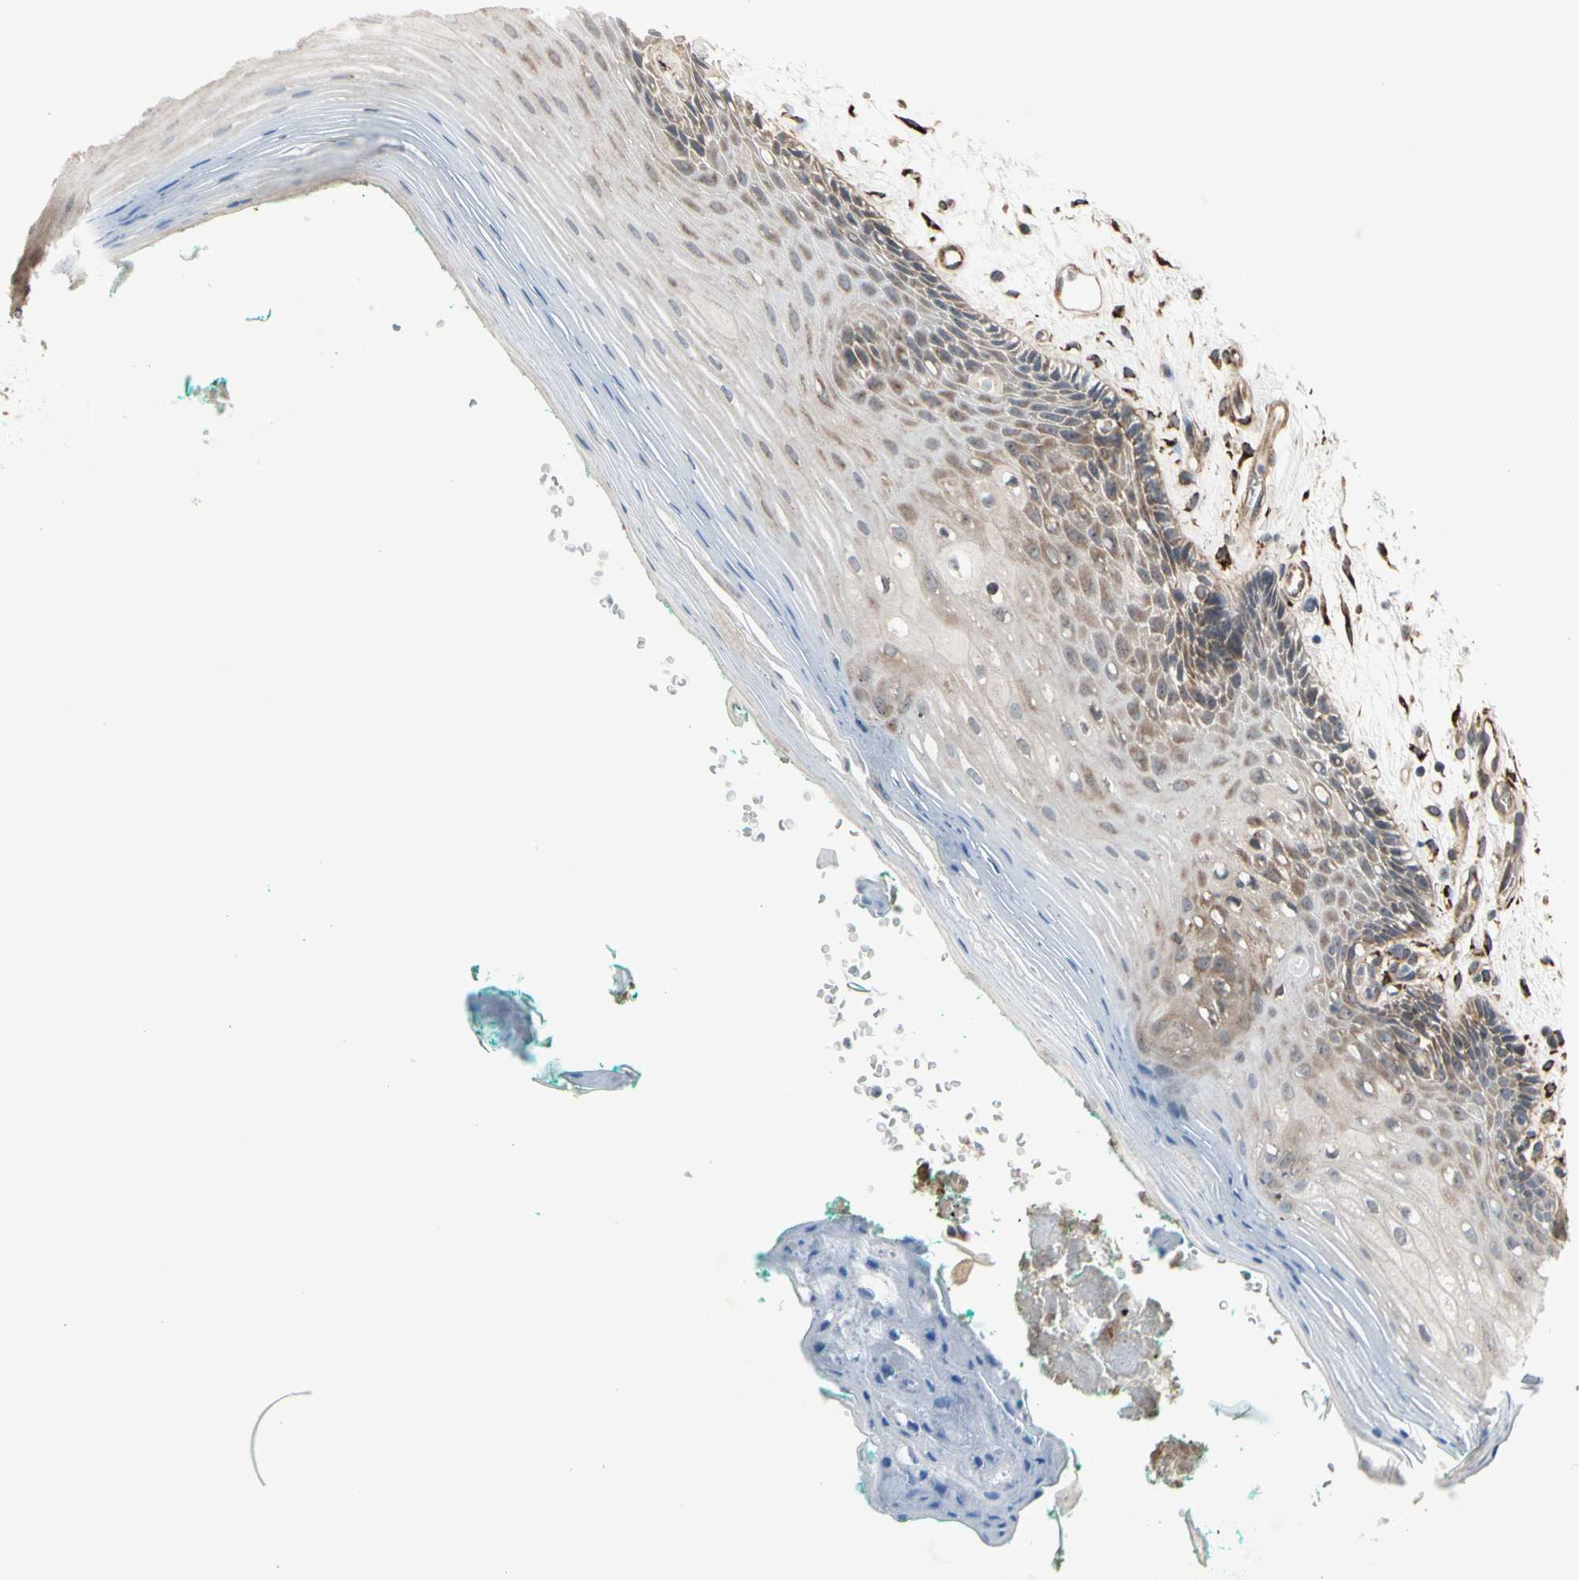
{"staining": {"intensity": "moderate", "quantity": "25%-75%", "location": "cytoplasmic/membranous"}, "tissue": "oral mucosa", "cell_type": "Squamous epithelial cells", "image_type": "normal", "snomed": [{"axis": "morphology", "description": "Normal tissue, NOS"}, {"axis": "topography", "description": "Skeletal muscle"}, {"axis": "topography", "description": "Oral tissue"}, {"axis": "topography", "description": "Peripheral nerve tissue"}], "caption": "Immunohistochemical staining of unremarkable human oral mucosa shows medium levels of moderate cytoplasmic/membranous positivity in approximately 25%-75% of squamous epithelial cells.", "gene": "SLC39A9", "patient": {"sex": "female", "age": 84}}